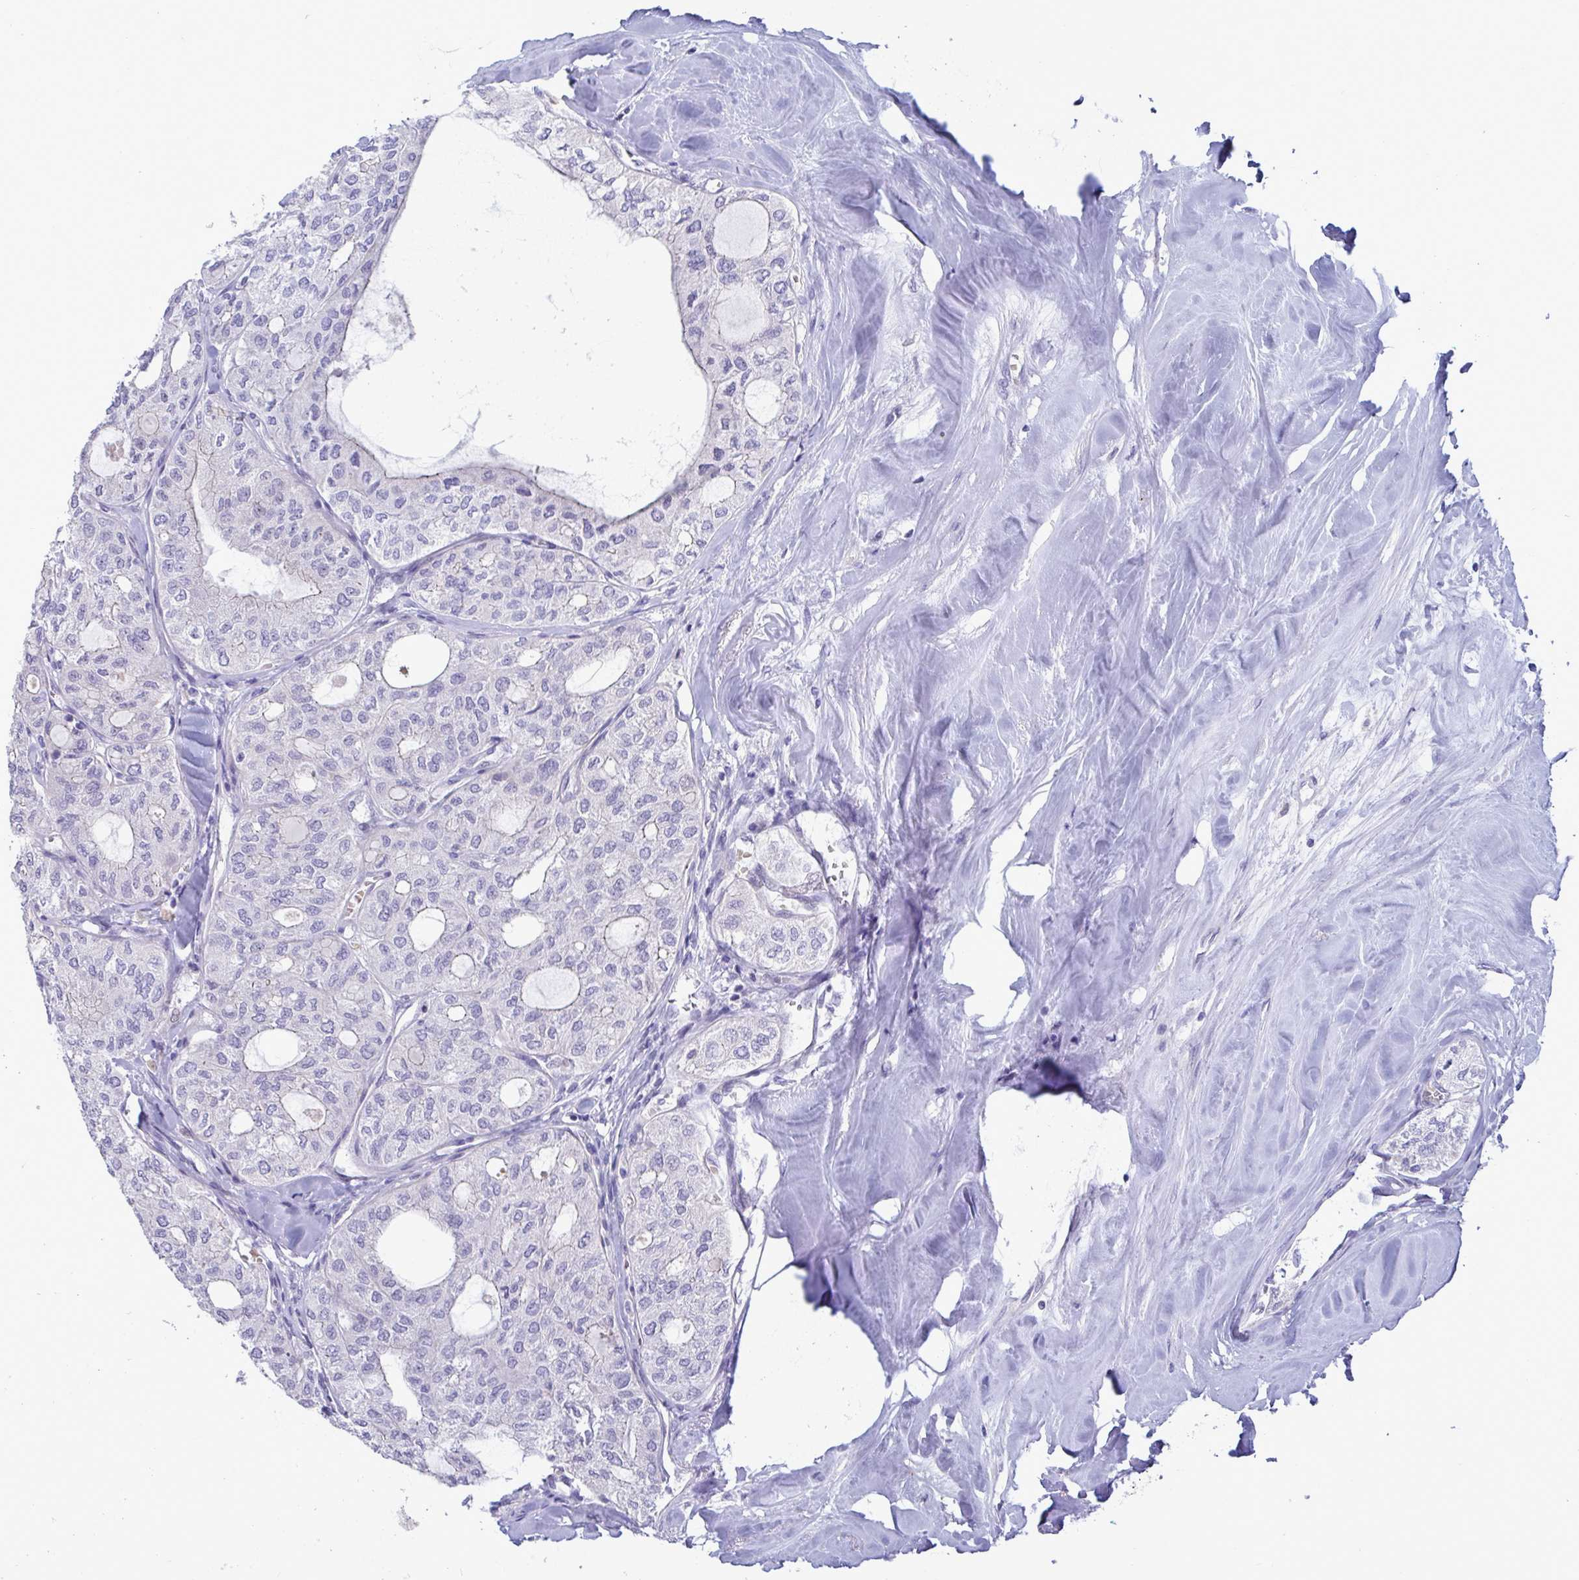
{"staining": {"intensity": "negative", "quantity": "none", "location": "none"}, "tissue": "thyroid cancer", "cell_type": "Tumor cells", "image_type": "cancer", "snomed": [{"axis": "morphology", "description": "Follicular adenoma carcinoma, NOS"}, {"axis": "topography", "description": "Thyroid gland"}], "caption": "Follicular adenoma carcinoma (thyroid) was stained to show a protein in brown. There is no significant expression in tumor cells.", "gene": "TAS2R38", "patient": {"sex": "male", "age": 75}}